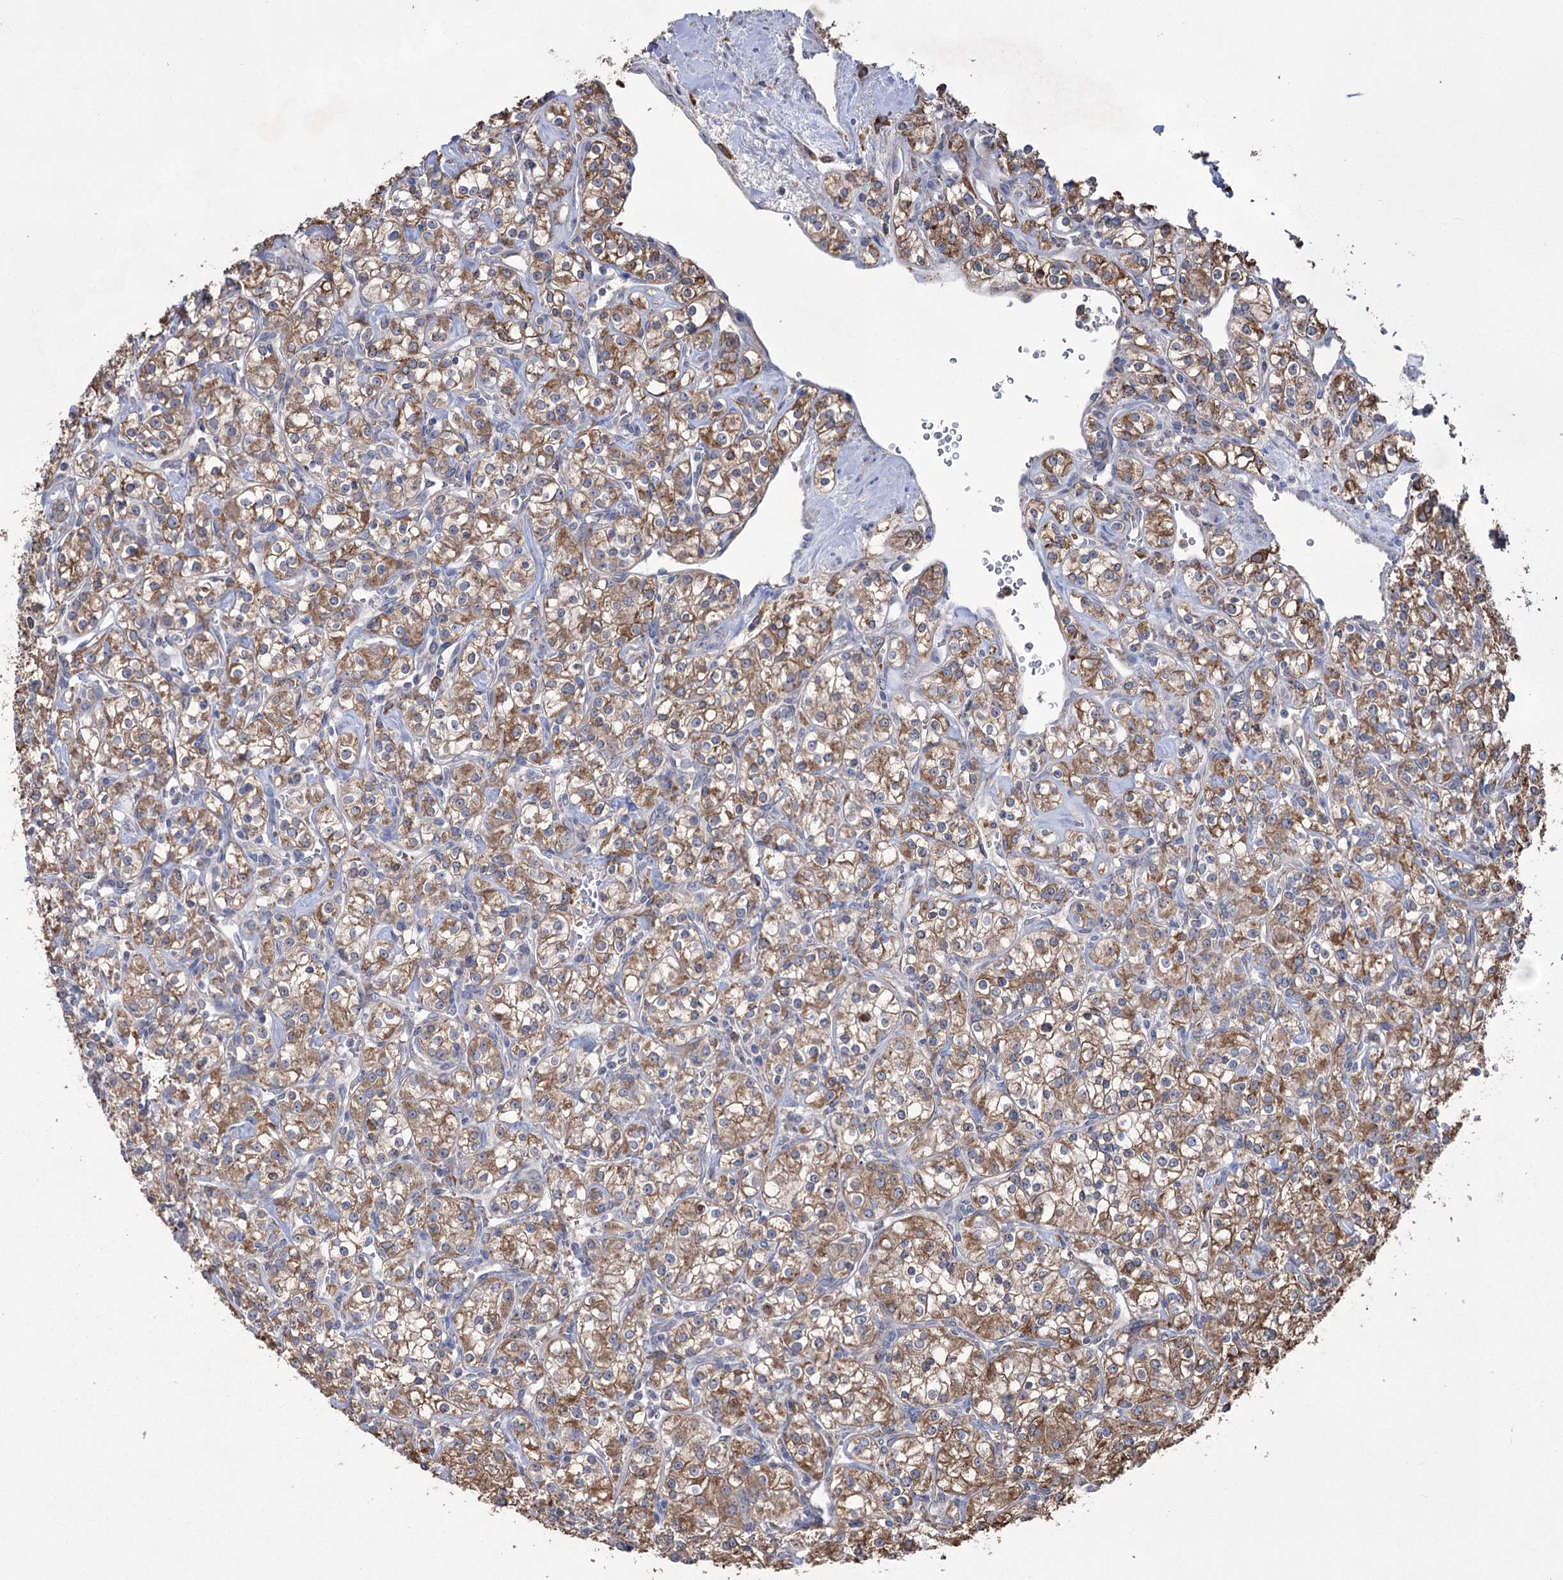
{"staining": {"intensity": "moderate", "quantity": ">75%", "location": "cytoplasmic/membranous"}, "tissue": "renal cancer", "cell_type": "Tumor cells", "image_type": "cancer", "snomed": [{"axis": "morphology", "description": "Adenocarcinoma, NOS"}, {"axis": "topography", "description": "Kidney"}], "caption": "The micrograph displays staining of renal adenocarcinoma, revealing moderate cytoplasmic/membranous protein staining (brown color) within tumor cells.", "gene": "TRIM71", "patient": {"sex": "male", "age": 77}}